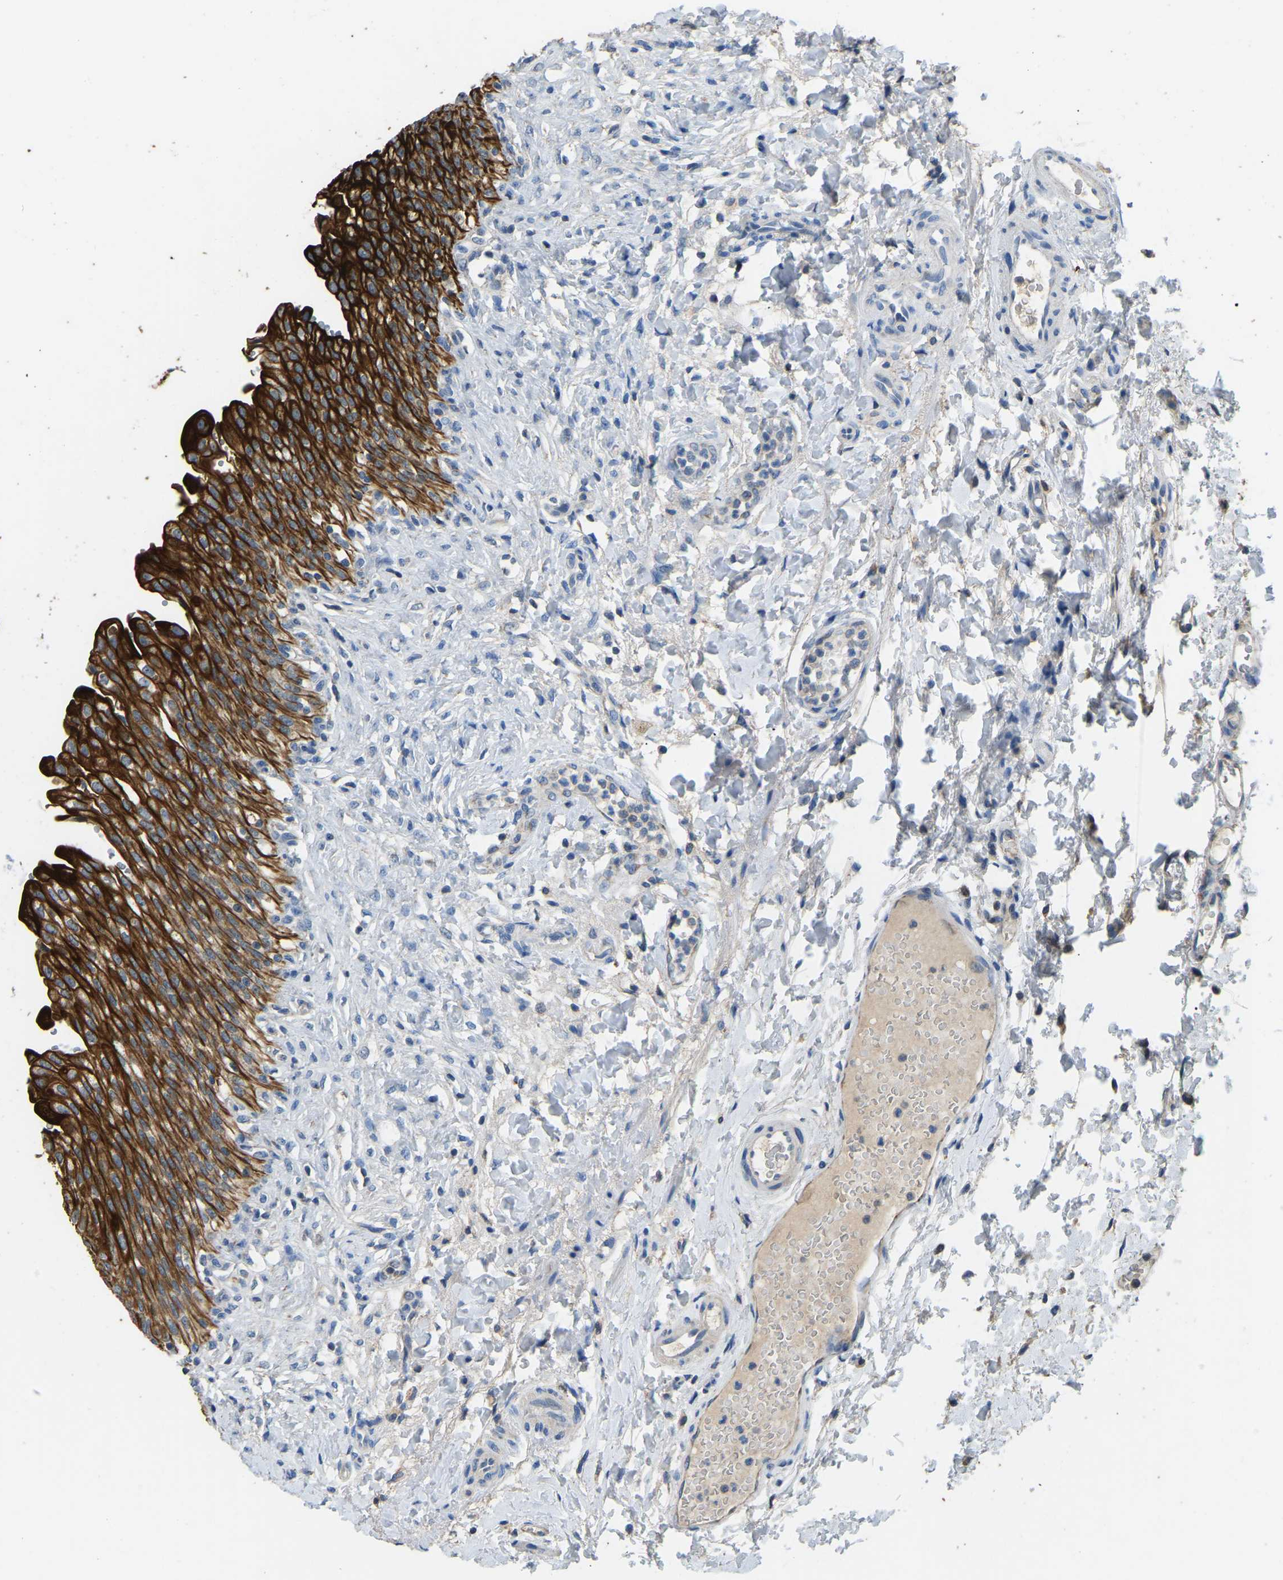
{"staining": {"intensity": "strong", "quantity": ">75%", "location": "cytoplasmic/membranous"}, "tissue": "urinary bladder", "cell_type": "Urothelial cells", "image_type": "normal", "snomed": [{"axis": "morphology", "description": "Urothelial carcinoma, High grade"}, {"axis": "topography", "description": "Urinary bladder"}], "caption": "IHC staining of unremarkable urinary bladder, which displays high levels of strong cytoplasmic/membranous staining in about >75% of urothelial cells indicating strong cytoplasmic/membranous protein staining. The staining was performed using DAB (brown) for protein detection and nuclei were counterstained in hematoxylin (blue).", "gene": "ZNF200", "patient": {"sex": "male", "age": 46}}